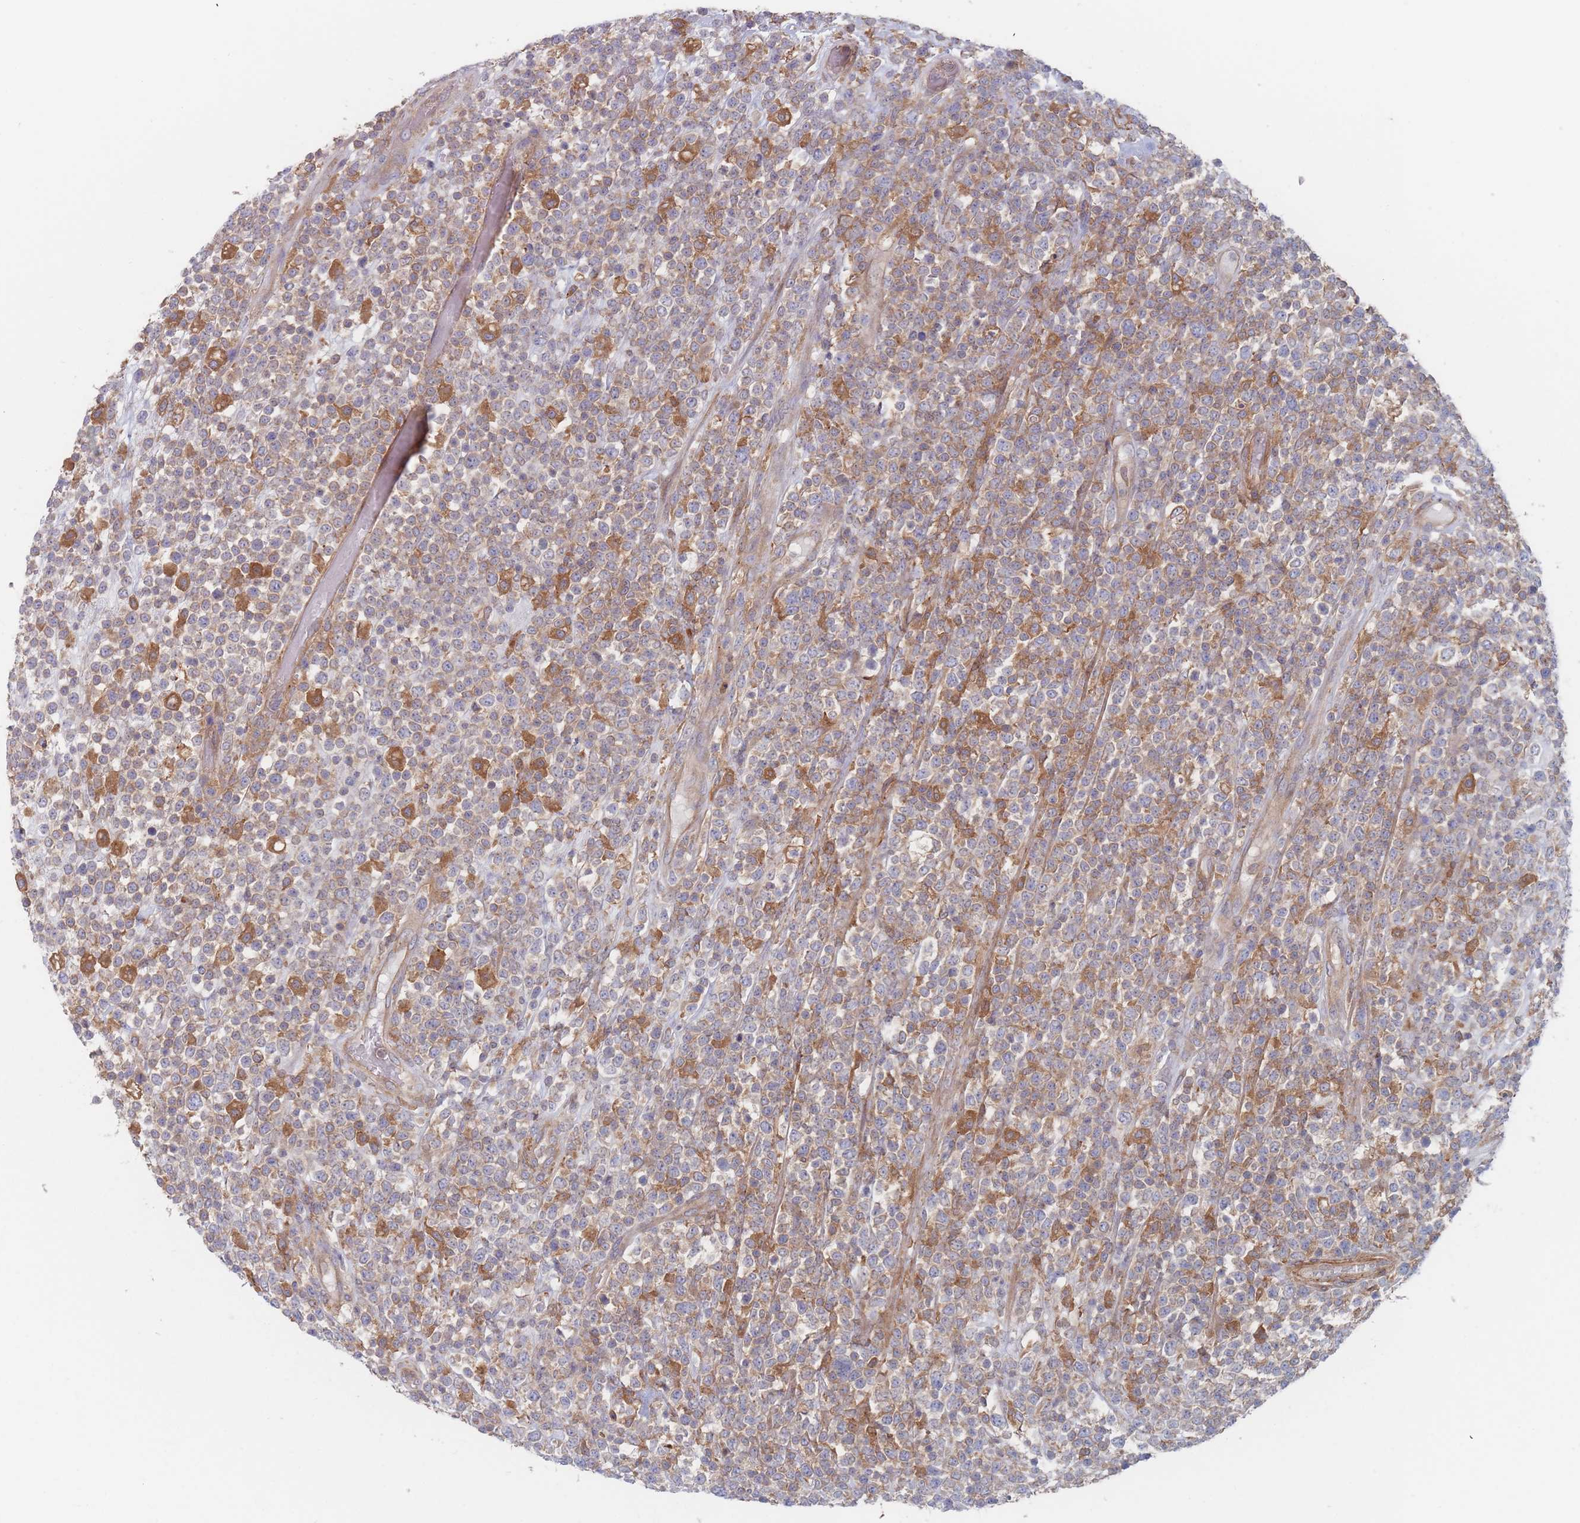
{"staining": {"intensity": "moderate", "quantity": "<25%", "location": "cytoplasmic/membranous"}, "tissue": "lymphoma", "cell_type": "Tumor cells", "image_type": "cancer", "snomed": [{"axis": "morphology", "description": "Malignant lymphoma, non-Hodgkin's type, High grade"}, {"axis": "topography", "description": "Colon"}], "caption": "Lymphoma tissue demonstrates moderate cytoplasmic/membranous staining in about <25% of tumor cells, visualized by immunohistochemistry.", "gene": "EFCC1", "patient": {"sex": "female", "age": 53}}